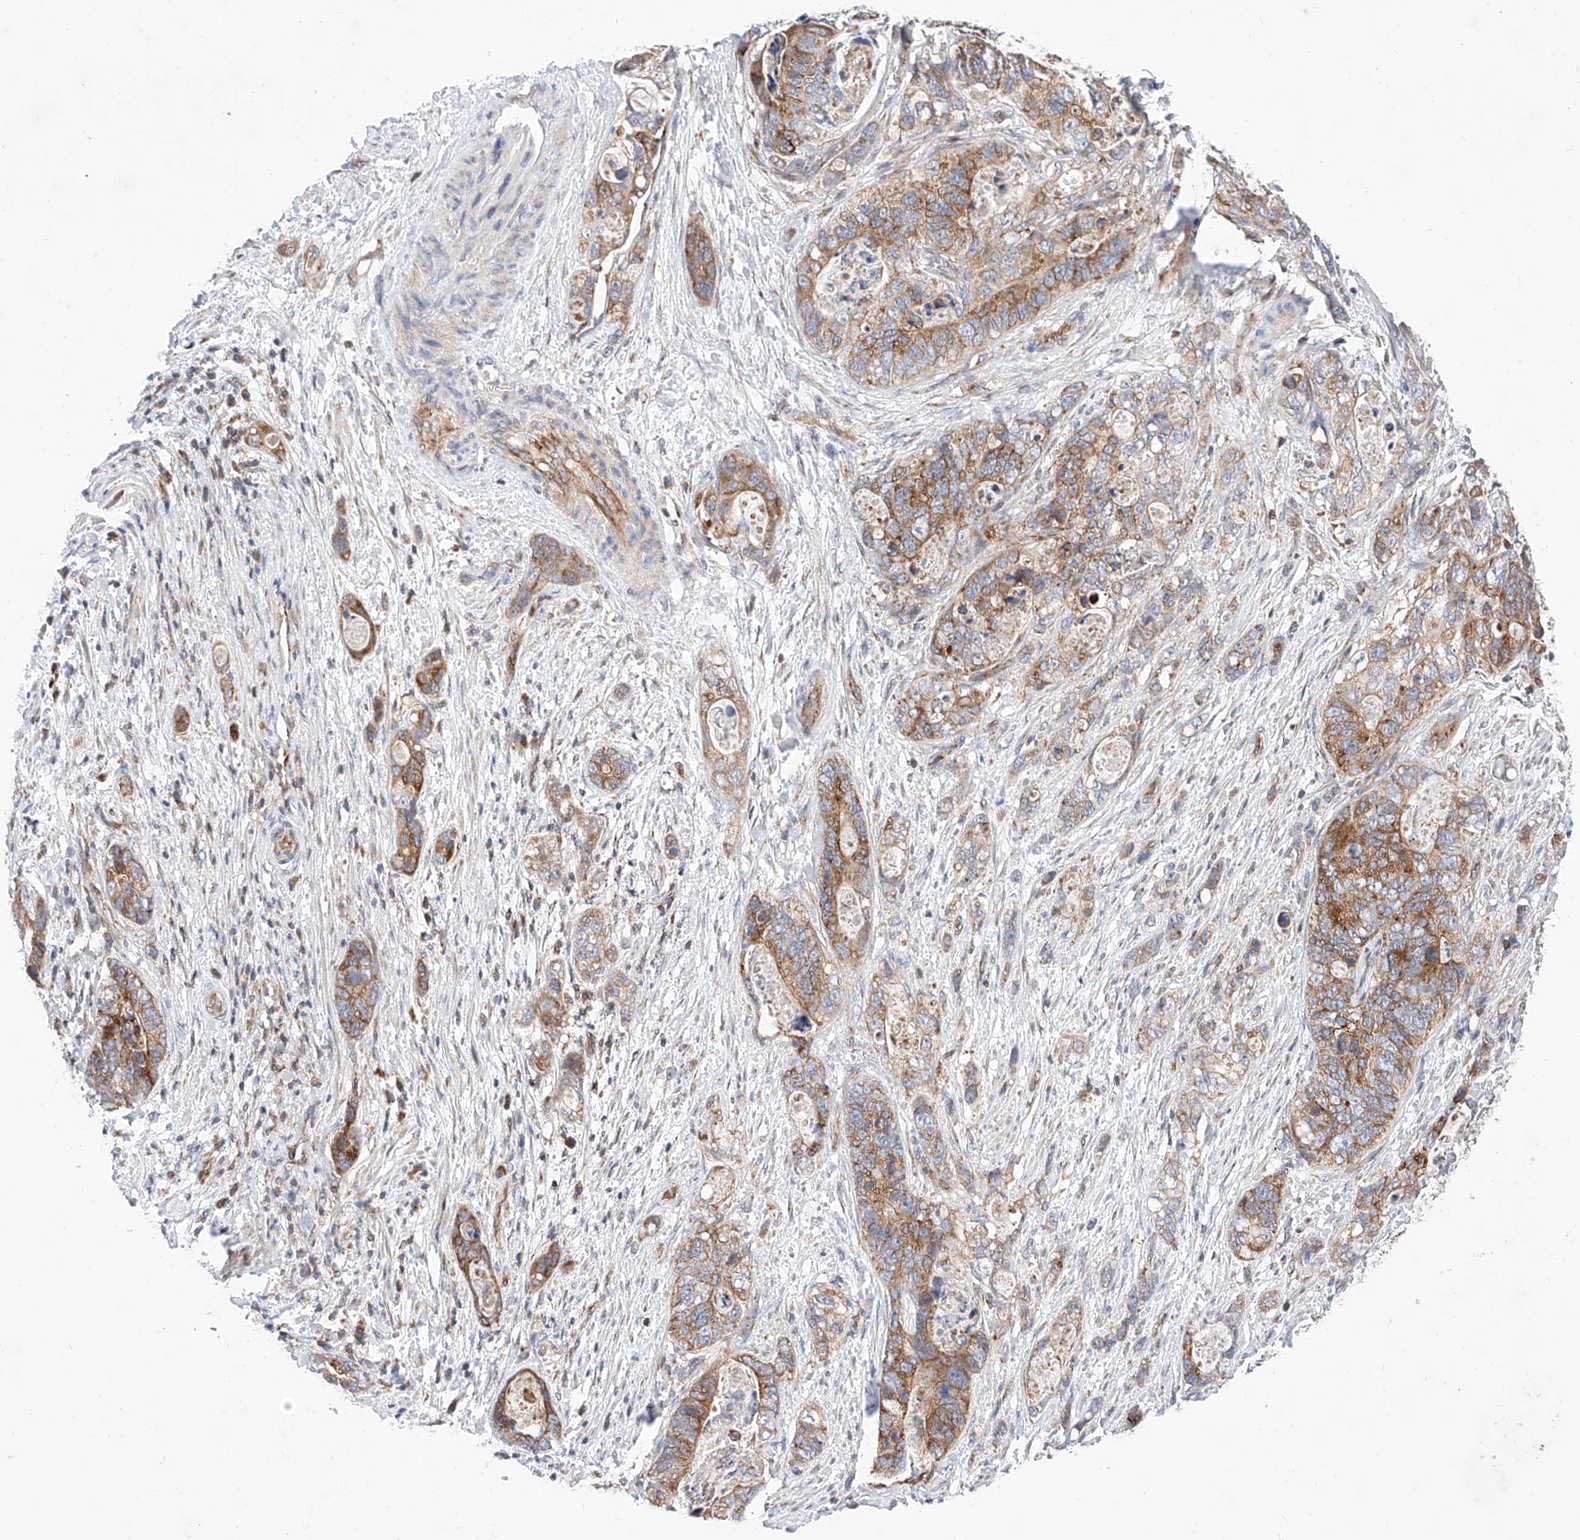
{"staining": {"intensity": "moderate", "quantity": ">75%", "location": "cytoplasmic/membranous"}, "tissue": "stomach cancer", "cell_type": "Tumor cells", "image_type": "cancer", "snomed": [{"axis": "morphology", "description": "Normal tissue, NOS"}, {"axis": "morphology", "description": "Adenocarcinoma, NOS"}, {"axis": "topography", "description": "Stomach"}], "caption": "Human stomach cancer stained with a brown dye reveals moderate cytoplasmic/membranous positive expression in approximately >75% of tumor cells.", "gene": "NR1D1", "patient": {"sex": "female", "age": 89}}